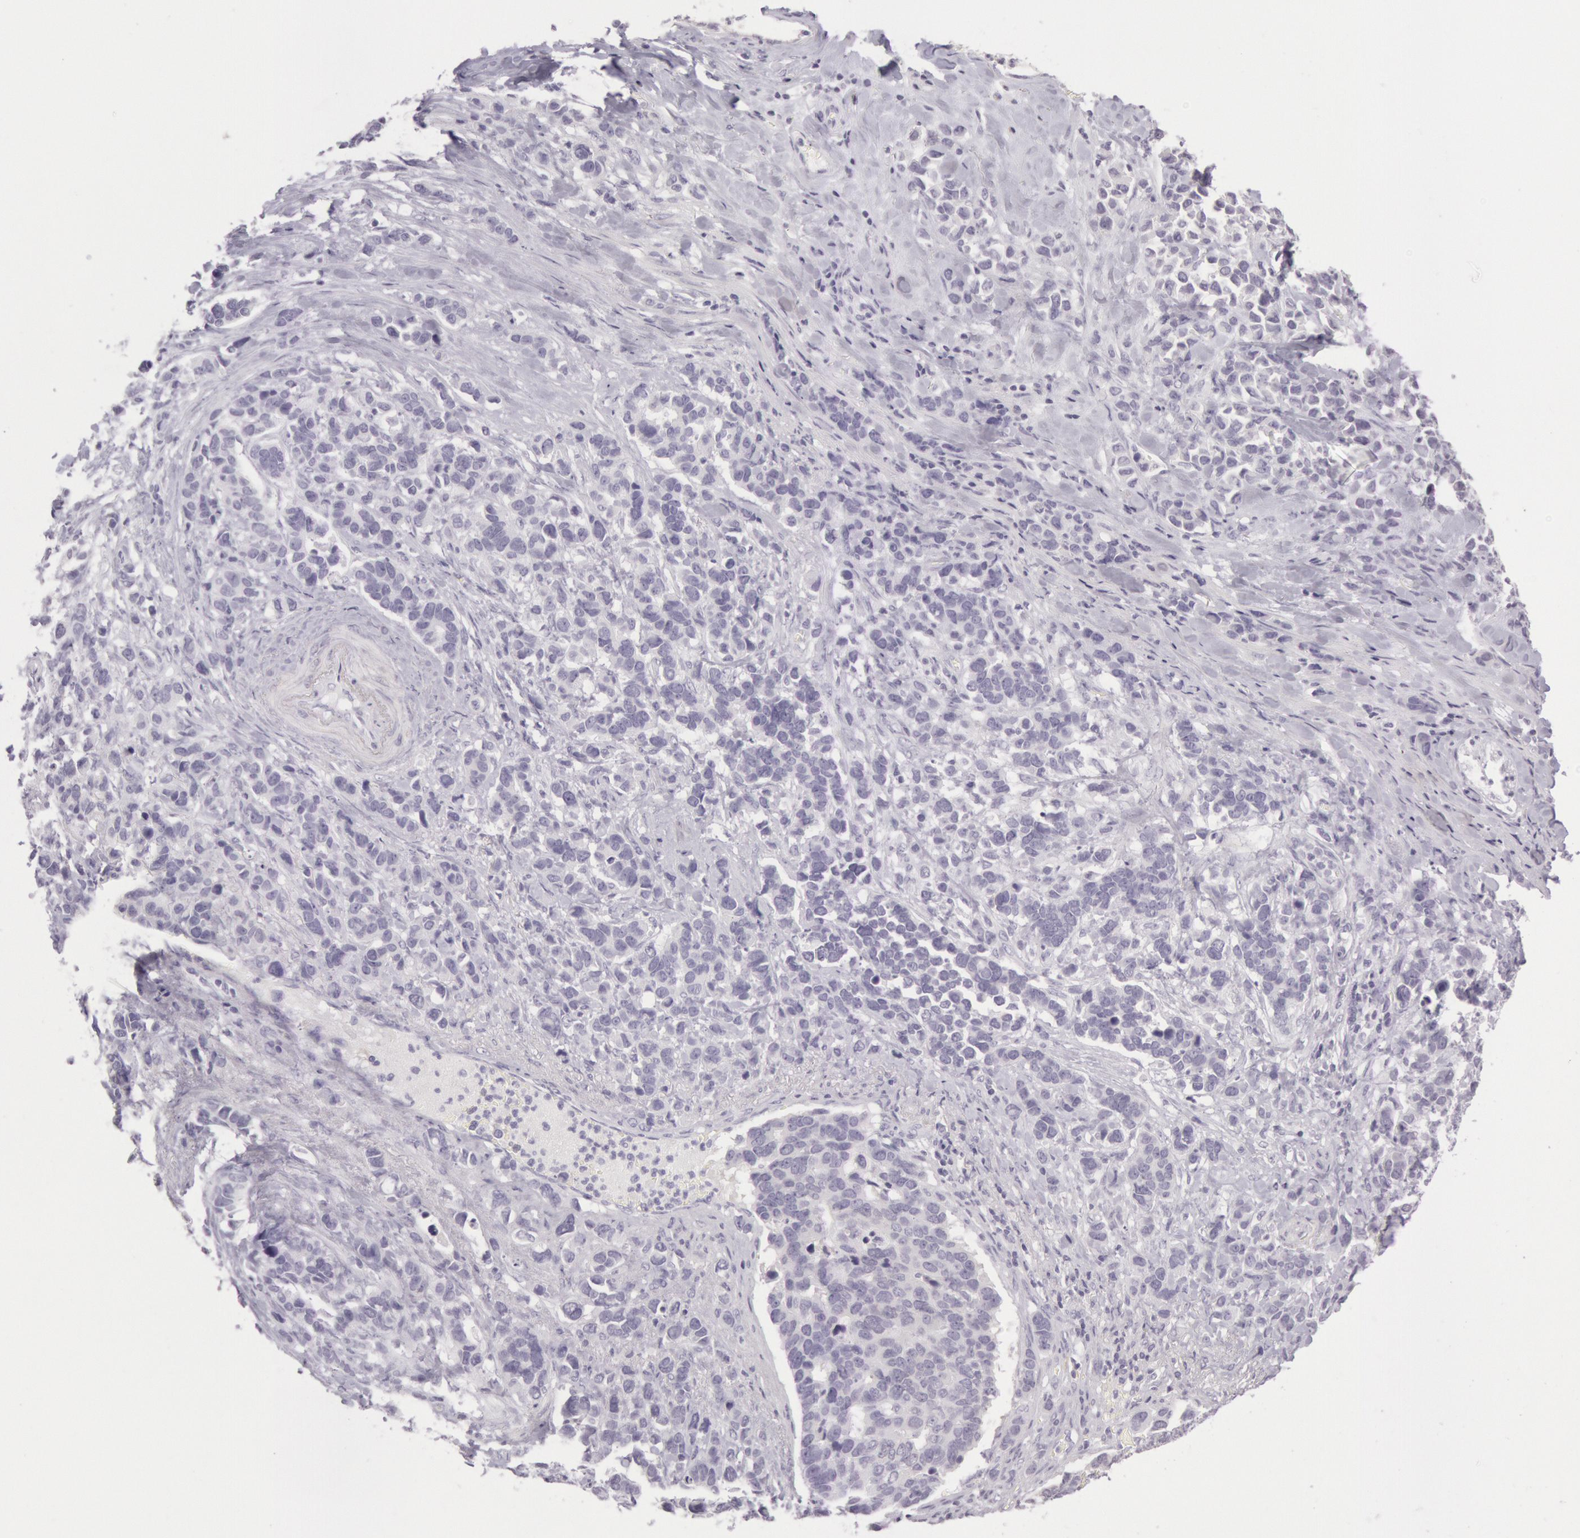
{"staining": {"intensity": "negative", "quantity": "none", "location": "none"}, "tissue": "stomach cancer", "cell_type": "Tumor cells", "image_type": "cancer", "snomed": [{"axis": "morphology", "description": "Adenocarcinoma, NOS"}, {"axis": "topography", "description": "Stomach, upper"}], "caption": "High magnification brightfield microscopy of adenocarcinoma (stomach) stained with DAB (brown) and counterstained with hematoxylin (blue): tumor cells show no significant staining.", "gene": "CKB", "patient": {"sex": "male", "age": 71}}